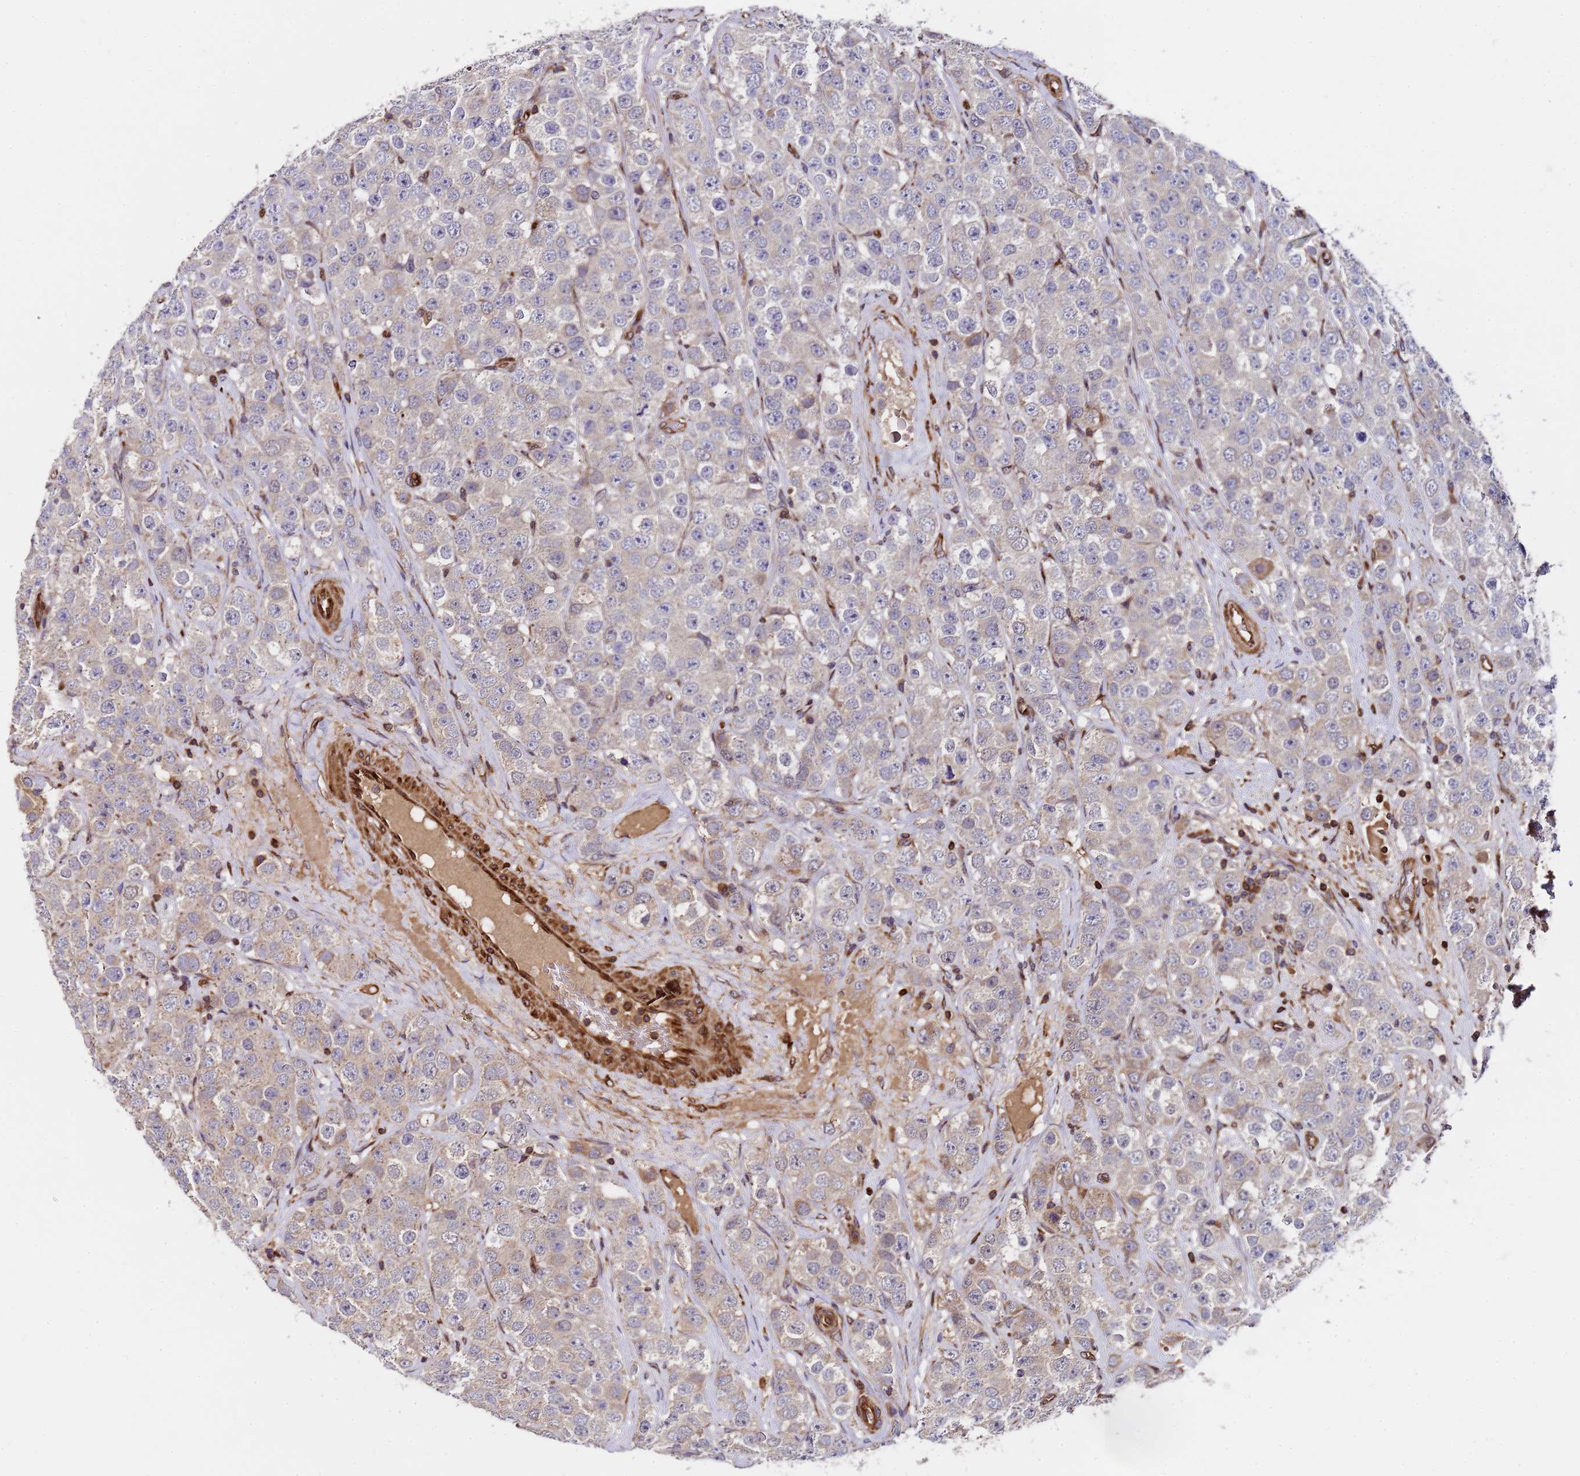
{"staining": {"intensity": "weak", "quantity": "25%-75%", "location": "cytoplasmic/membranous"}, "tissue": "testis cancer", "cell_type": "Tumor cells", "image_type": "cancer", "snomed": [{"axis": "morphology", "description": "Seminoma, NOS"}, {"axis": "topography", "description": "Testis"}], "caption": "Testis seminoma stained for a protein displays weak cytoplasmic/membranous positivity in tumor cells. The staining was performed using DAB, with brown indicating positive protein expression. Nuclei are stained blue with hematoxylin.", "gene": "MOCS1", "patient": {"sex": "male", "age": 28}}